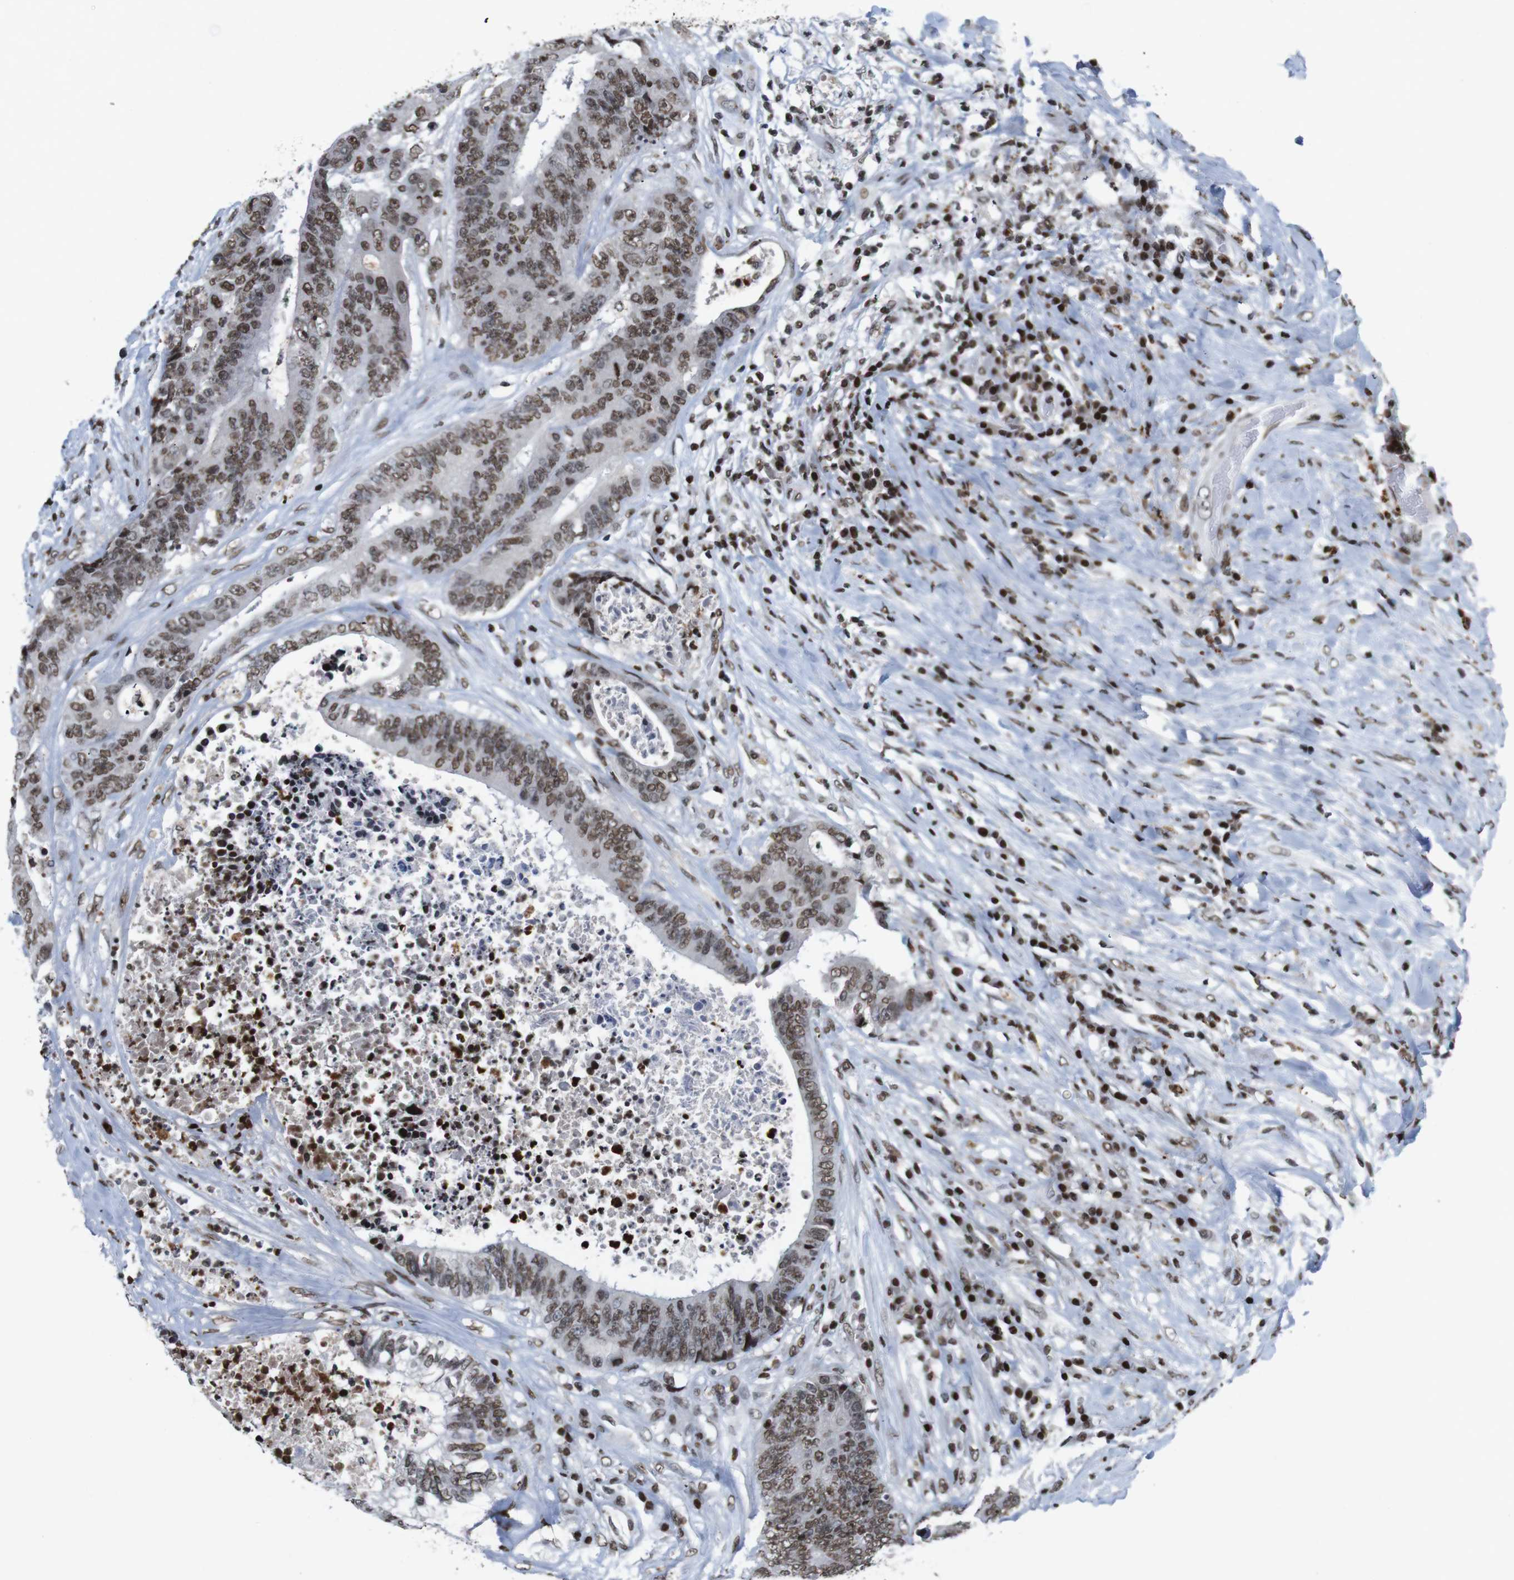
{"staining": {"intensity": "moderate", "quantity": ">75%", "location": "nuclear"}, "tissue": "colorectal cancer", "cell_type": "Tumor cells", "image_type": "cancer", "snomed": [{"axis": "morphology", "description": "Adenocarcinoma, NOS"}, {"axis": "topography", "description": "Rectum"}], "caption": "Immunohistochemistry (IHC) photomicrograph of neoplastic tissue: human colorectal adenocarcinoma stained using immunohistochemistry demonstrates medium levels of moderate protein expression localized specifically in the nuclear of tumor cells, appearing as a nuclear brown color.", "gene": "MAGEH1", "patient": {"sex": "male", "age": 72}}